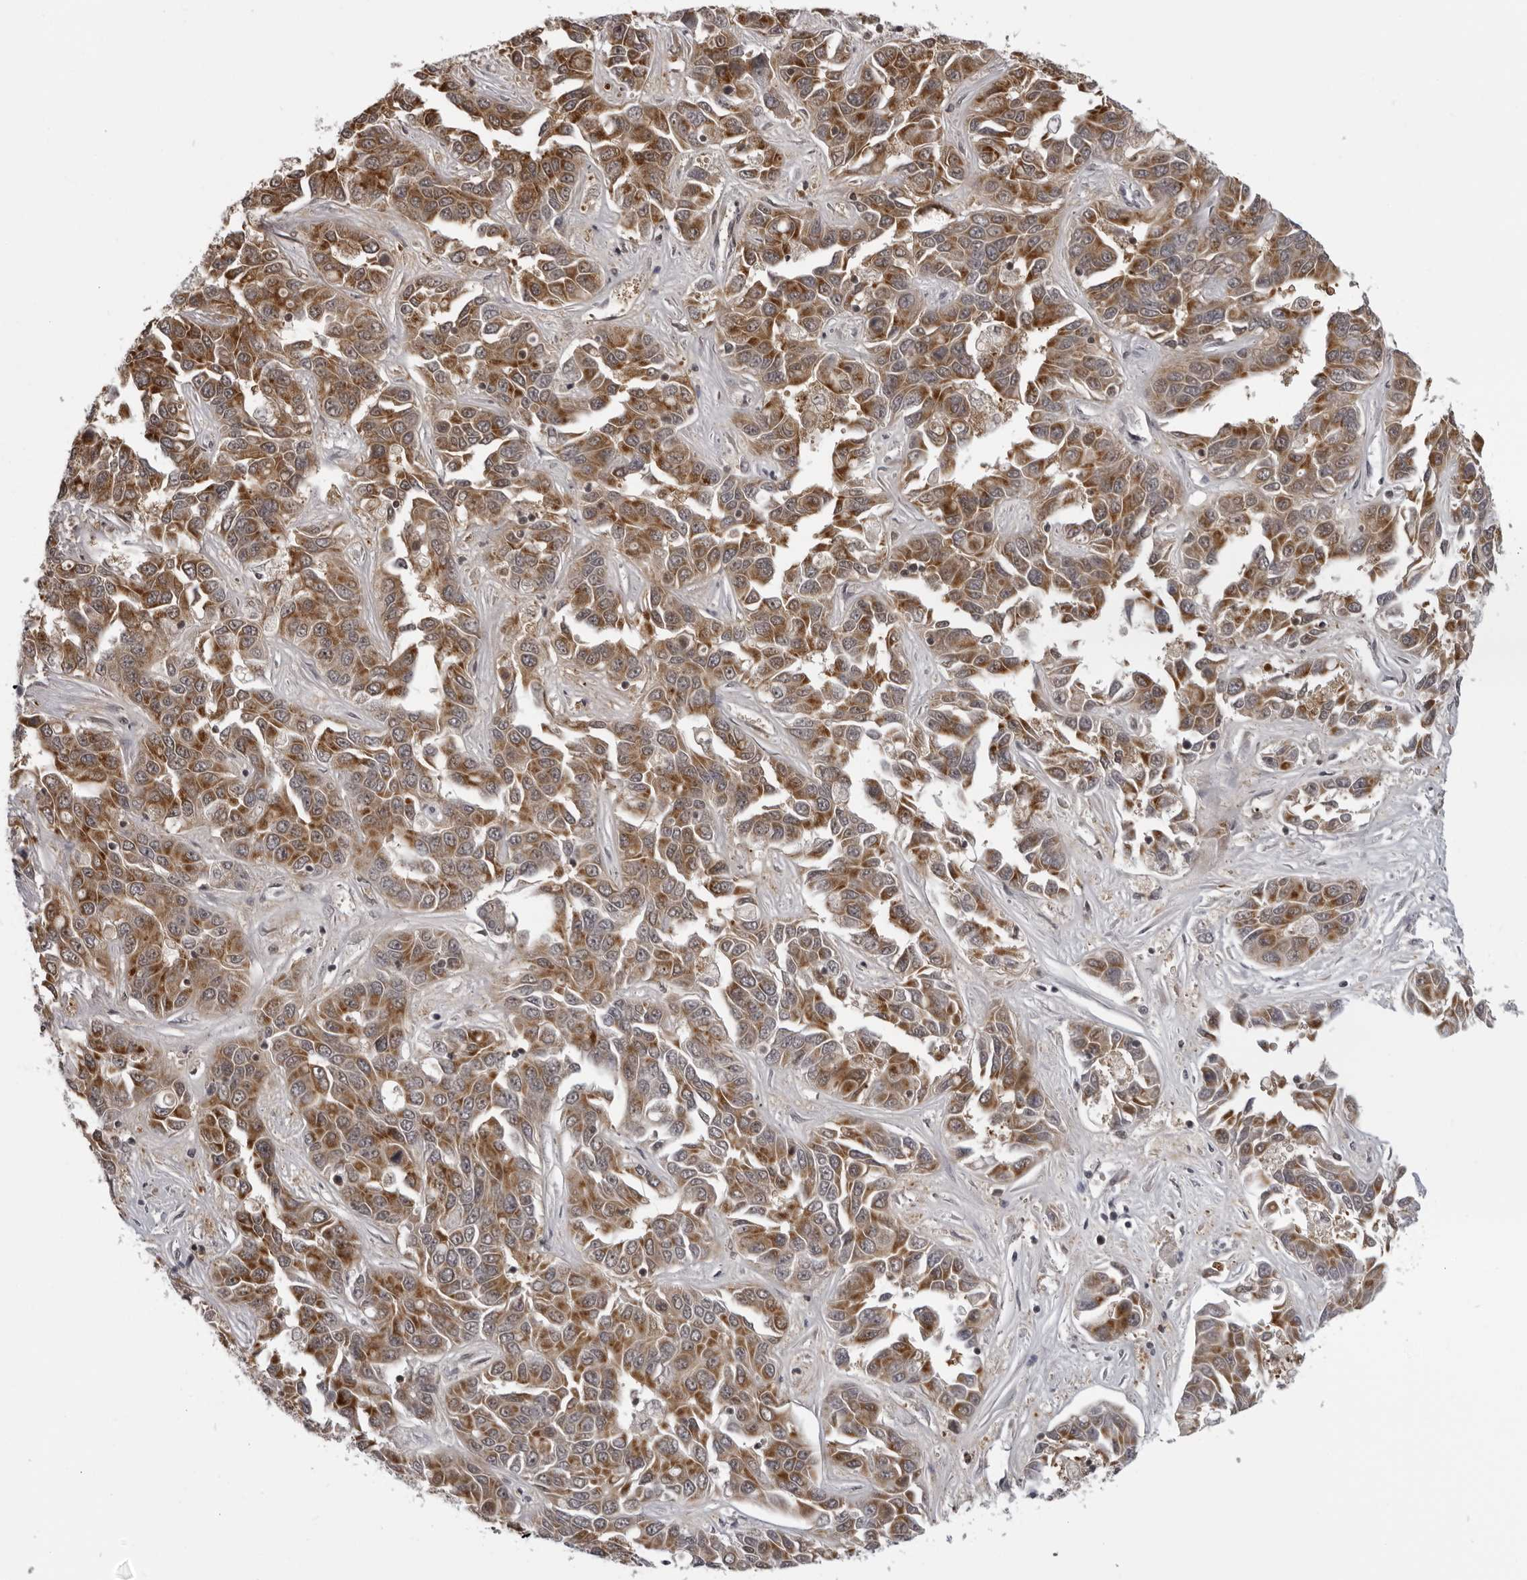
{"staining": {"intensity": "moderate", "quantity": ">75%", "location": "cytoplasmic/membranous"}, "tissue": "liver cancer", "cell_type": "Tumor cells", "image_type": "cancer", "snomed": [{"axis": "morphology", "description": "Cholangiocarcinoma"}, {"axis": "topography", "description": "Liver"}], "caption": "Liver cholangiocarcinoma stained for a protein exhibits moderate cytoplasmic/membranous positivity in tumor cells.", "gene": "MRPS15", "patient": {"sex": "female", "age": 52}}